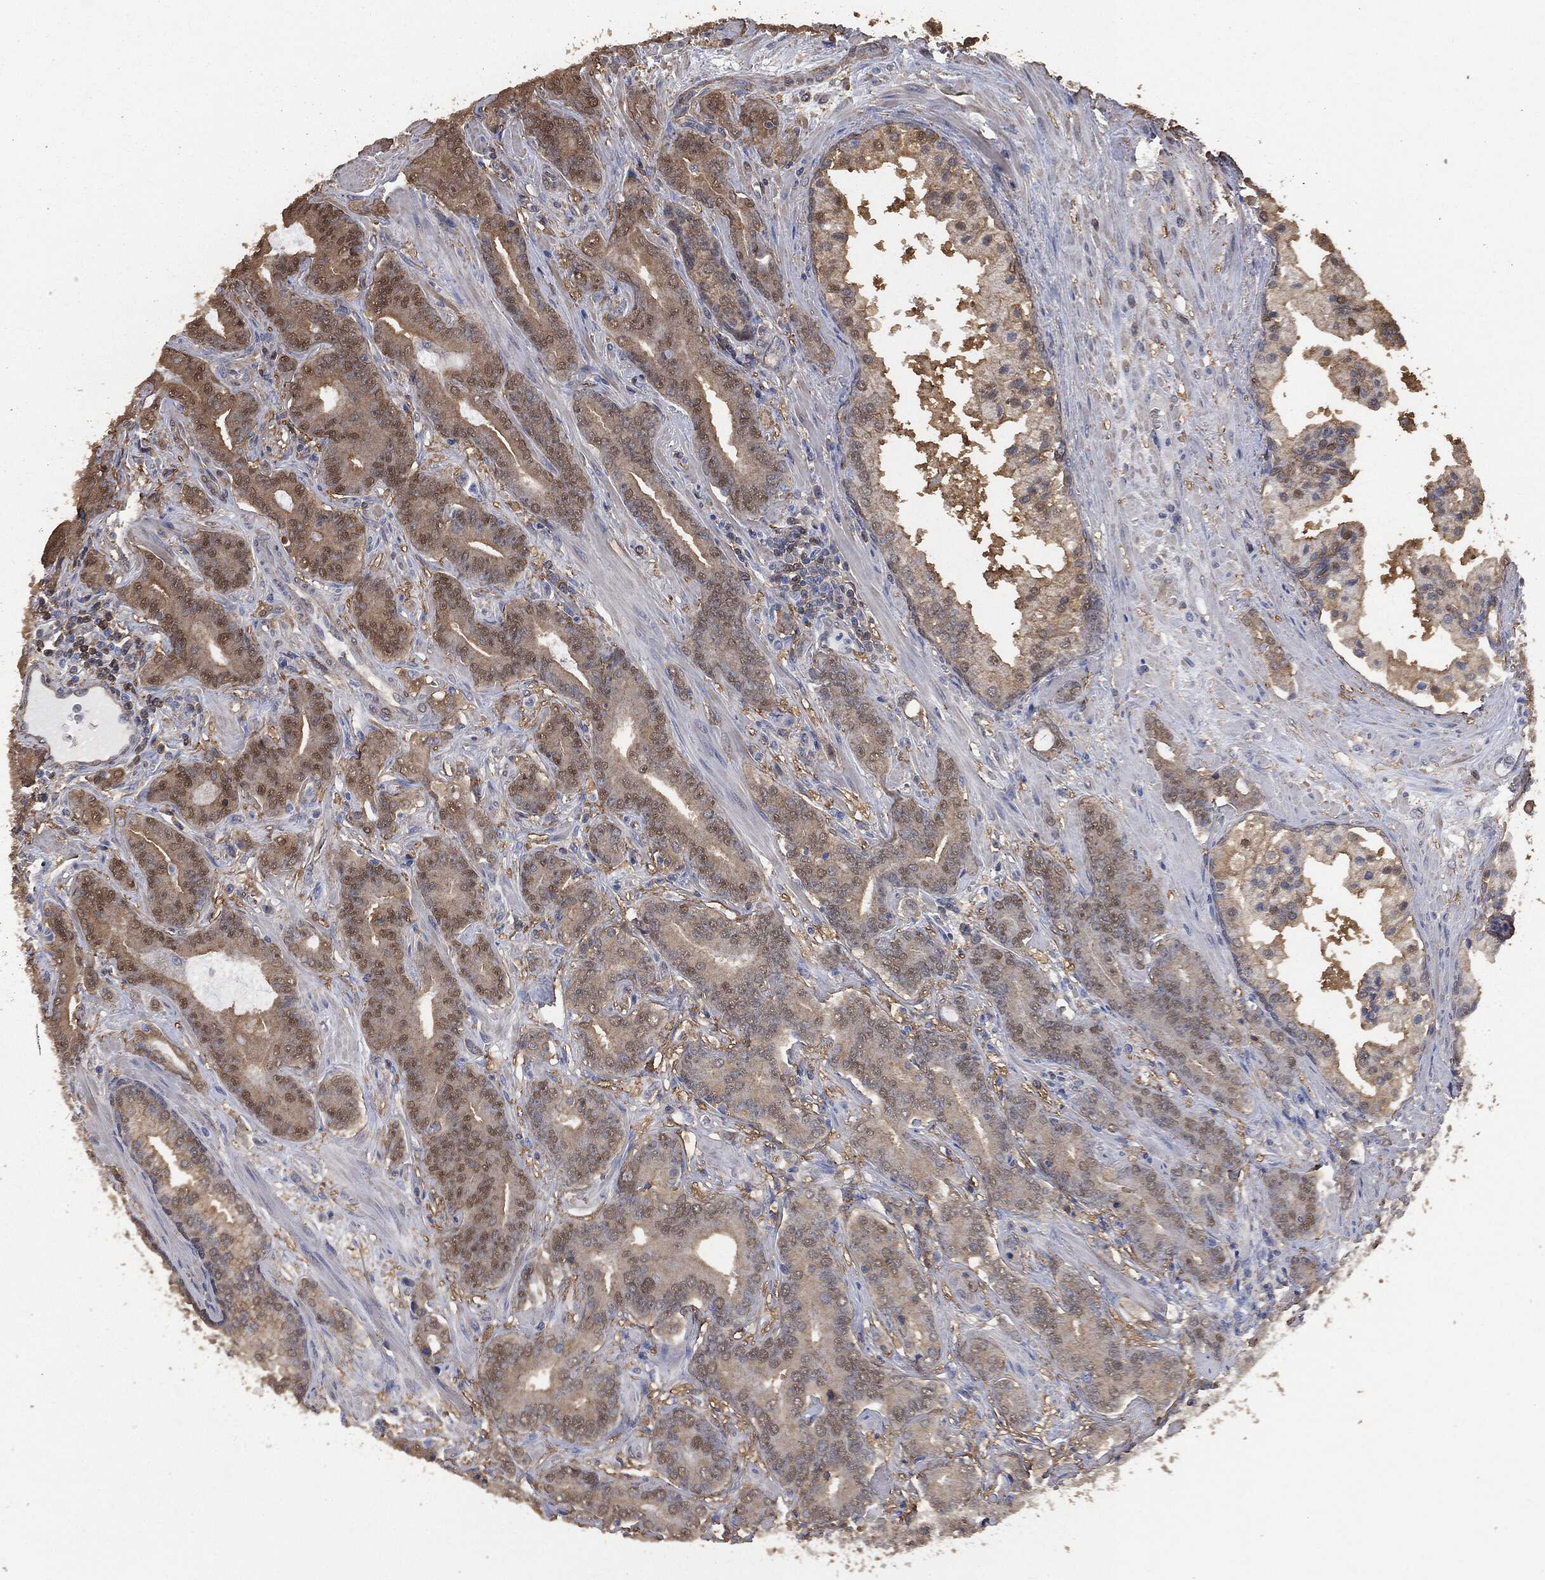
{"staining": {"intensity": "moderate", "quantity": "25%-75%", "location": "cytoplasmic/membranous"}, "tissue": "prostate cancer", "cell_type": "Tumor cells", "image_type": "cancer", "snomed": [{"axis": "morphology", "description": "Adenocarcinoma, NOS"}, {"axis": "topography", "description": "Prostate"}], "caption": "Immunohistochemical staining of human prostate adenocarcinoma exhibits moderate cytoplasmic/membranous protein staining in approximately 25%-75% of tumor cells. Immunohistochemistry (ihc) stains the protein in brown and the nuclei are stained blue.", "gene": "PRDX4", "patient": {"sex": "male", "age": 55}}